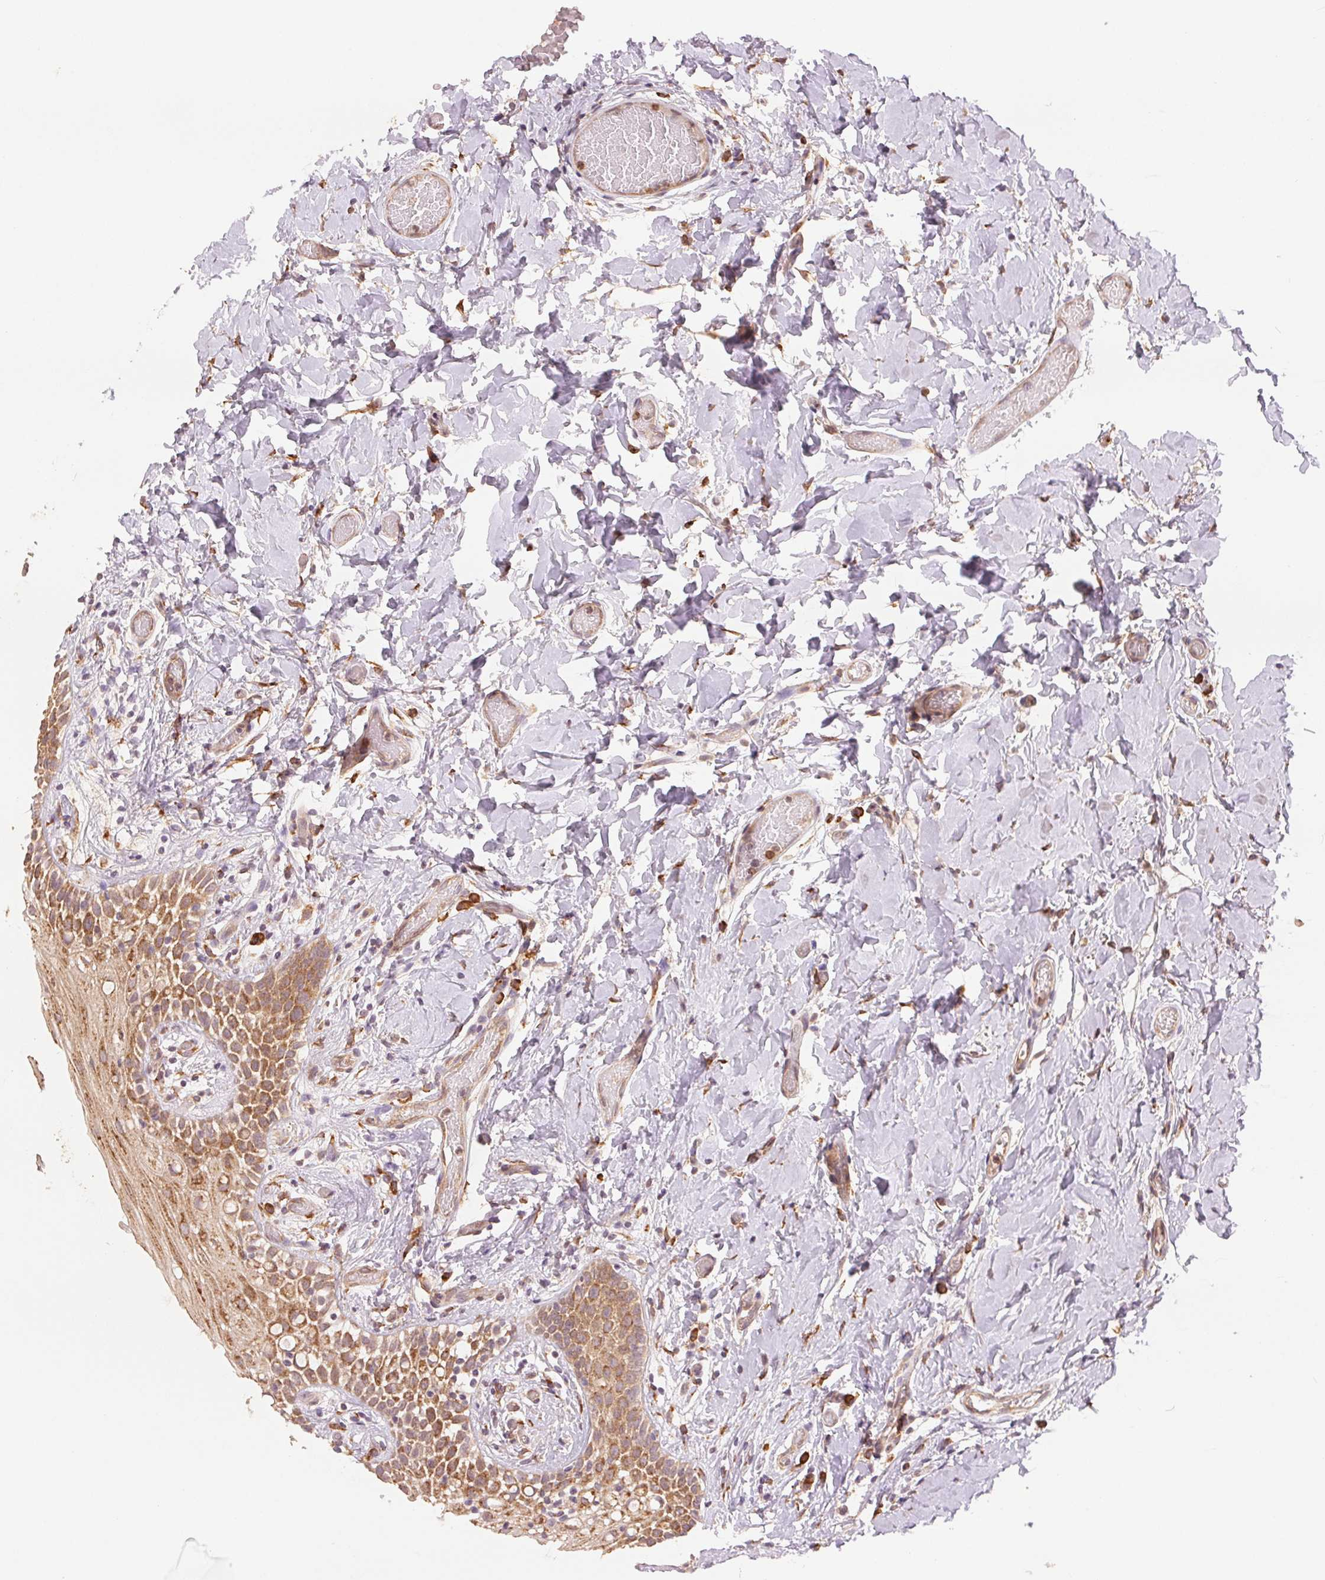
{"staining": {"intensity": "strong", "quantity": ">75%", "location": "cytoplasmic/membranous"}, "tissue": "oral mucosa", "cell_type": "Squamous epithelial cells", "image_type": "normal", "snomed": [{"axis": "morphology", "description": "Normal tissue, NOS"}, {"axis": "topography", "description": "Oral tissue"}], "caption": "Oral mucosa stained with a brown dye reveals strong cytoplasmic/membranous positive expression in about >75% of squamous epithelial cells.", "gene": "SLC20A1", "patient": {"sex": "female", "age": 83}}